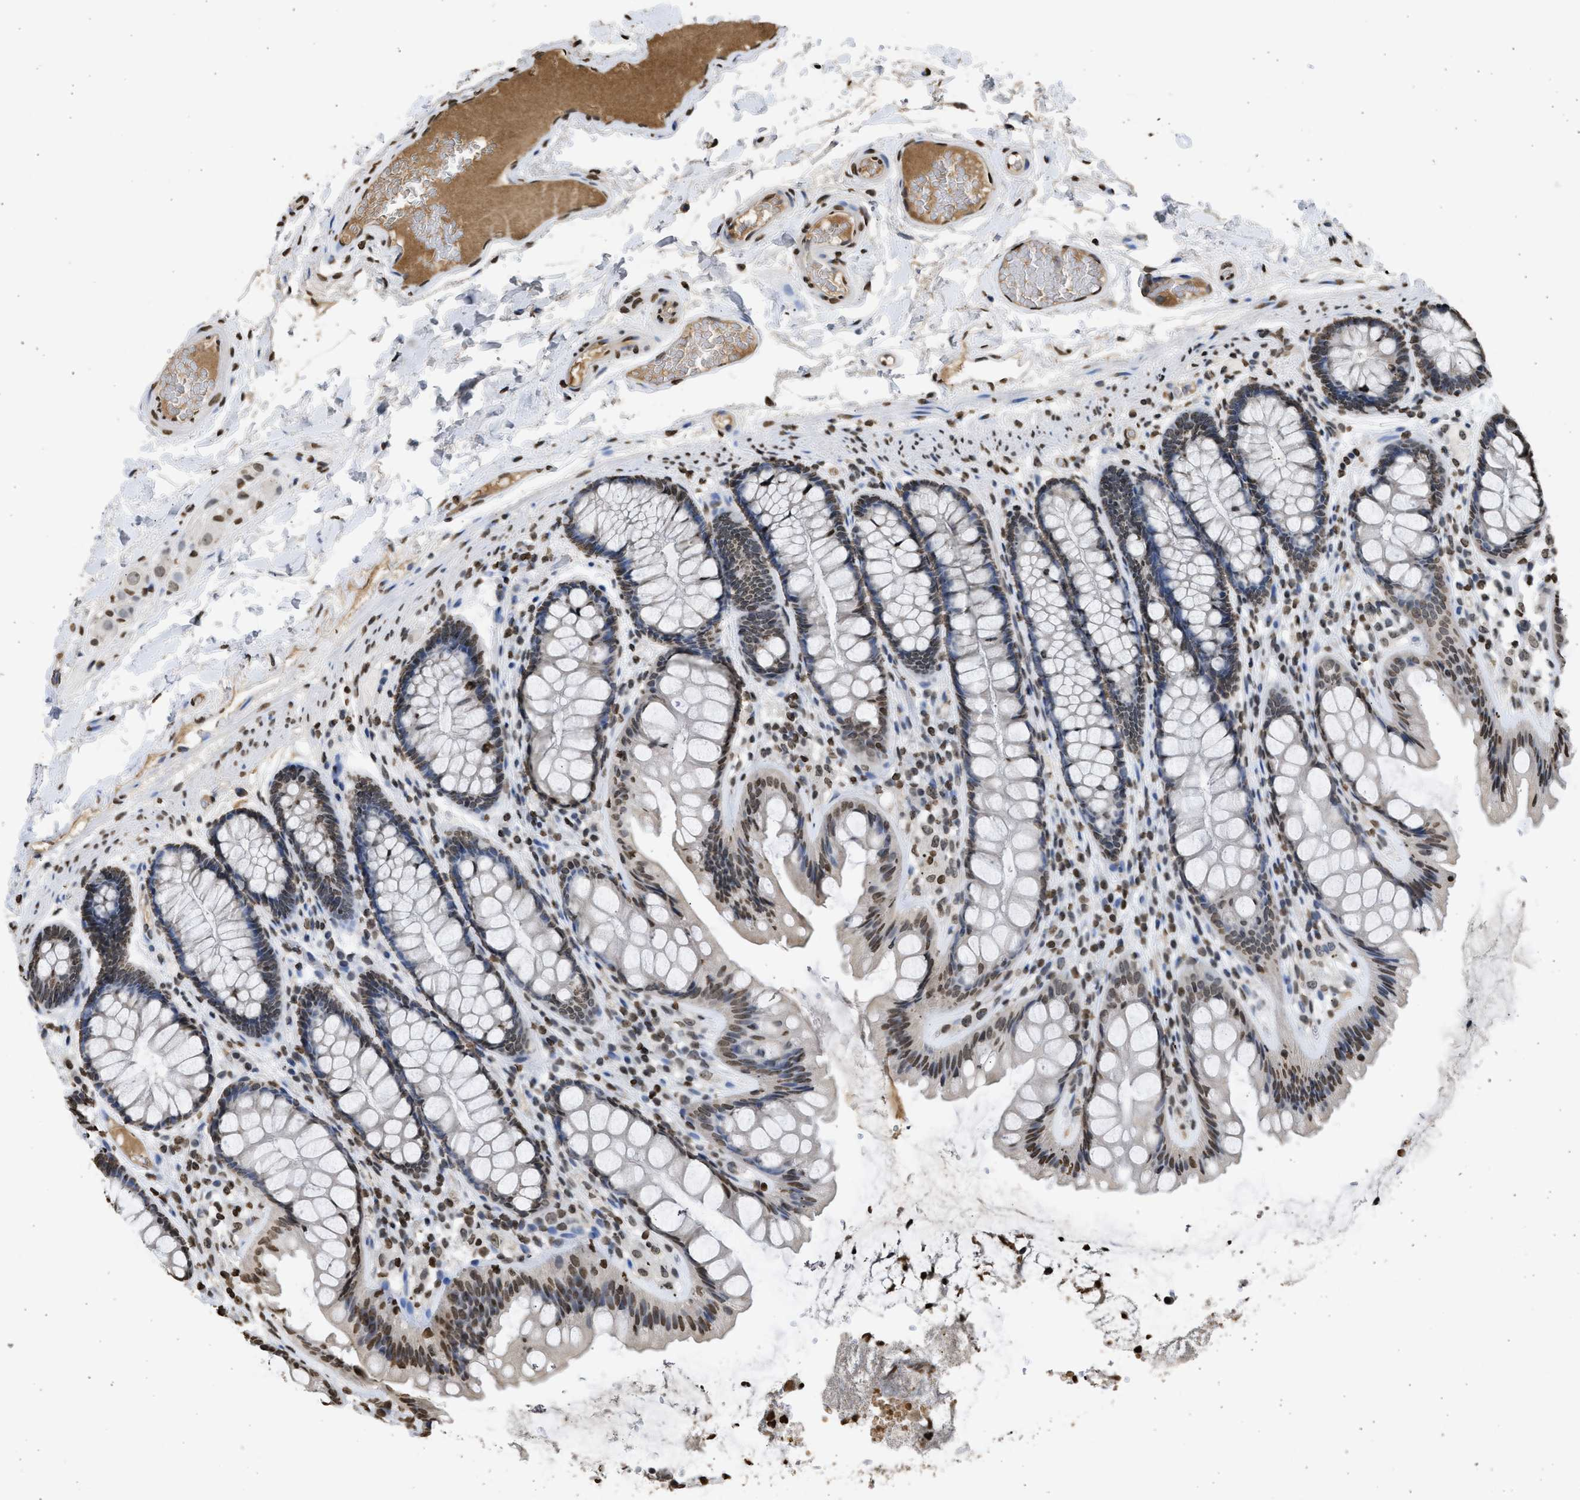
{"staining": {"intensity": "strong", "quantity": ">75%", "location": "nuclear"}, "tissue": "colon", "cell_type": "Endothelial cells", "image_type": "normal", "snomed": [{"axis": "morphology", "description": "Normal tissue, NOS"}, {"axis": "topography", "description": "Colon"}], "caption": "A high-resolution photomicrograph shows immunohistochemistry staining of unremarkable colon, which exhibits strong nuclear staining in approximately >75% of endothelial cells. (IHC, brightfield microscopy, high magnification).", "gene": "RRAGC", "patient": {"sex": "female", "age": 56}}